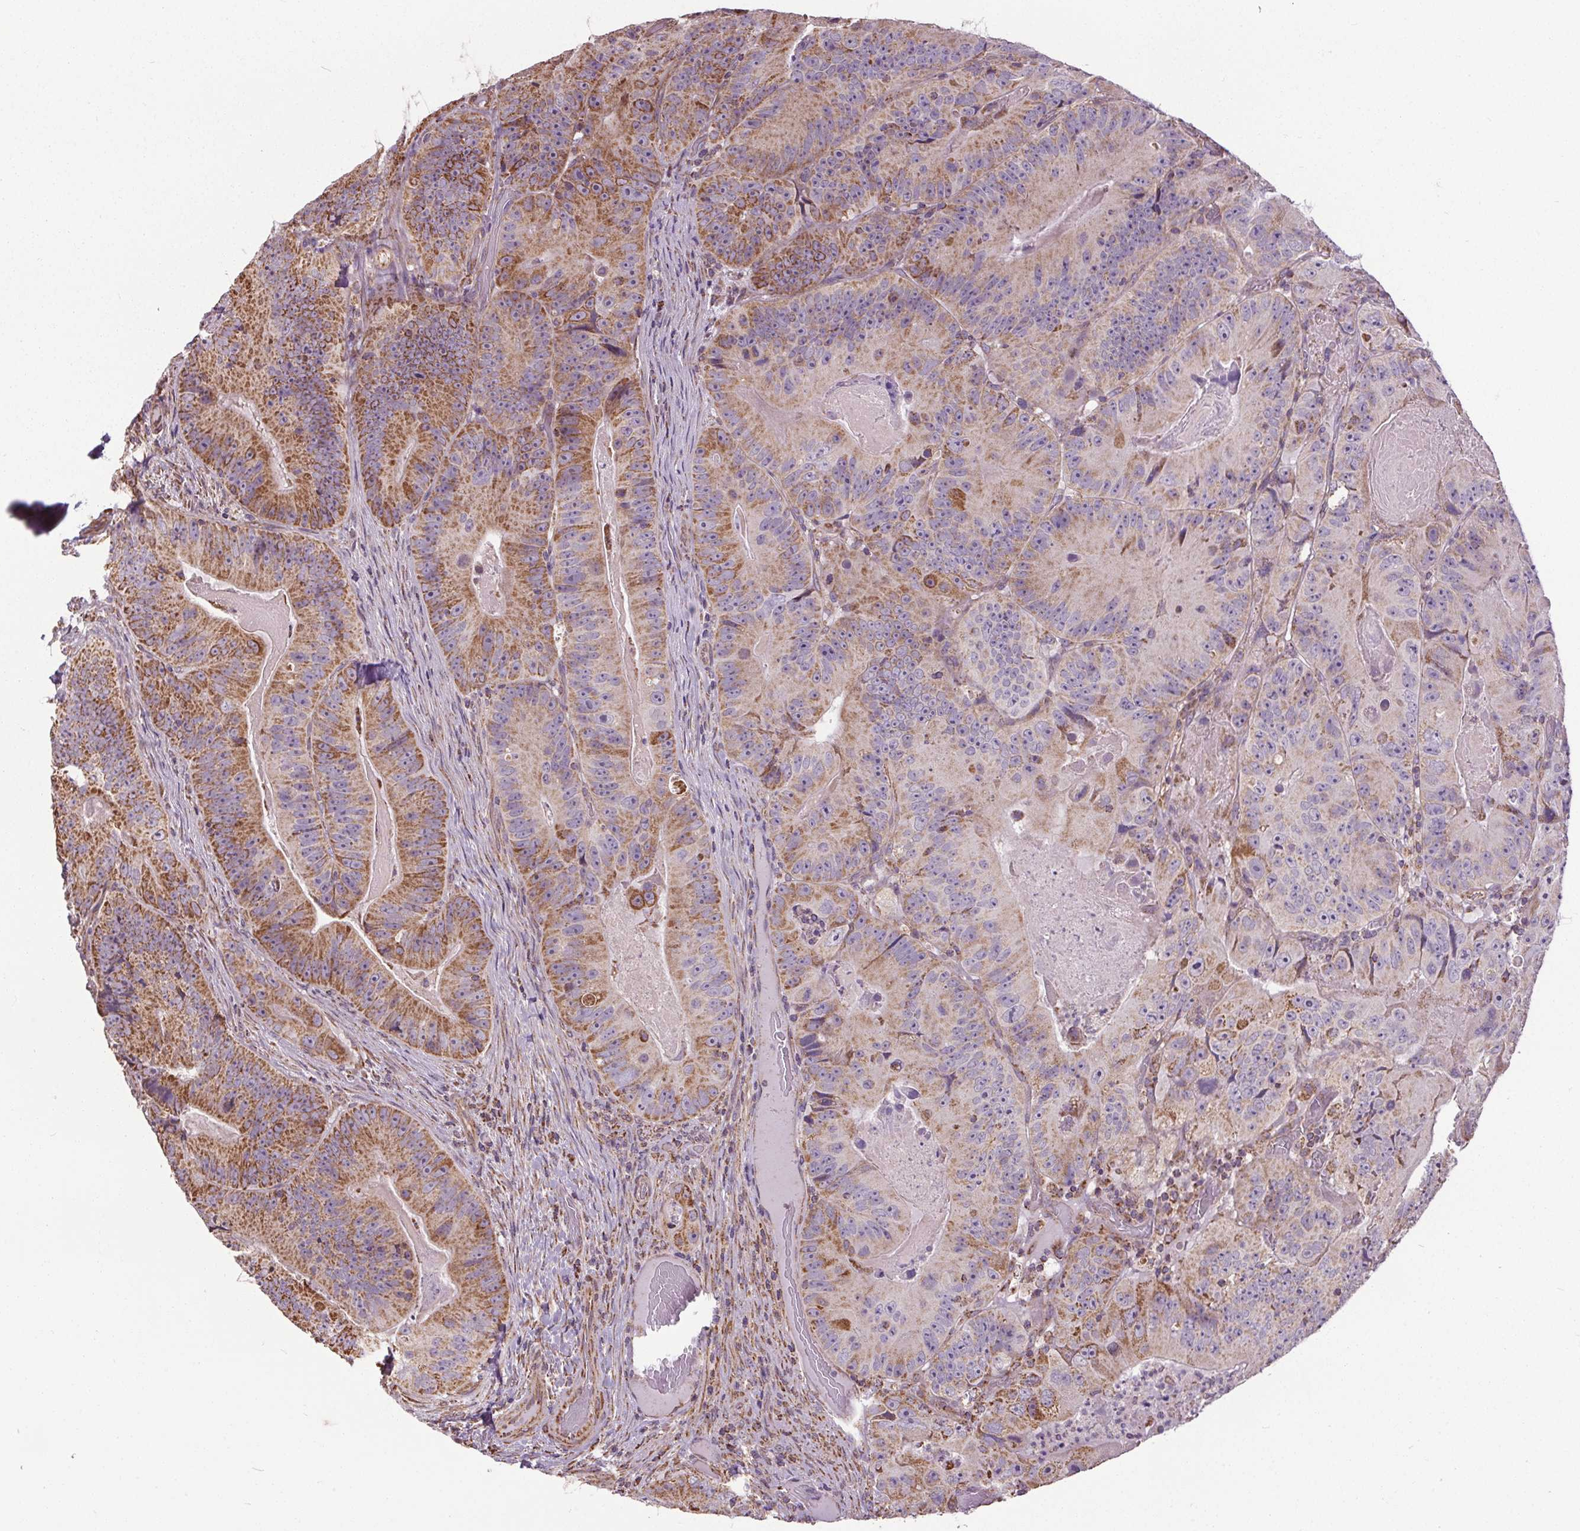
{"staining": {"intensity": "moderate", "quantity": "25%-75%", "location": "cytoplasmic/membranous"}, "tissue": "colorectal cancer", "cell_type": "Tumor cells", "image_type": "cancer", "snomed": [{"axis": "morphology", "description": "Adenocarcinoma, NOS"}, {"axis": "topography", "description": "Colon"}], "caption": "The immunohistochemical stain labels moderate cytoplasmic/membranous positivity in tumor cells of colorectal adenocarcinoma tissue. (DAB = brown stain, brightfield microscopy at high magnification).", "gene": "ZNF548", "patient": {"sex": "female", "age": 86}}